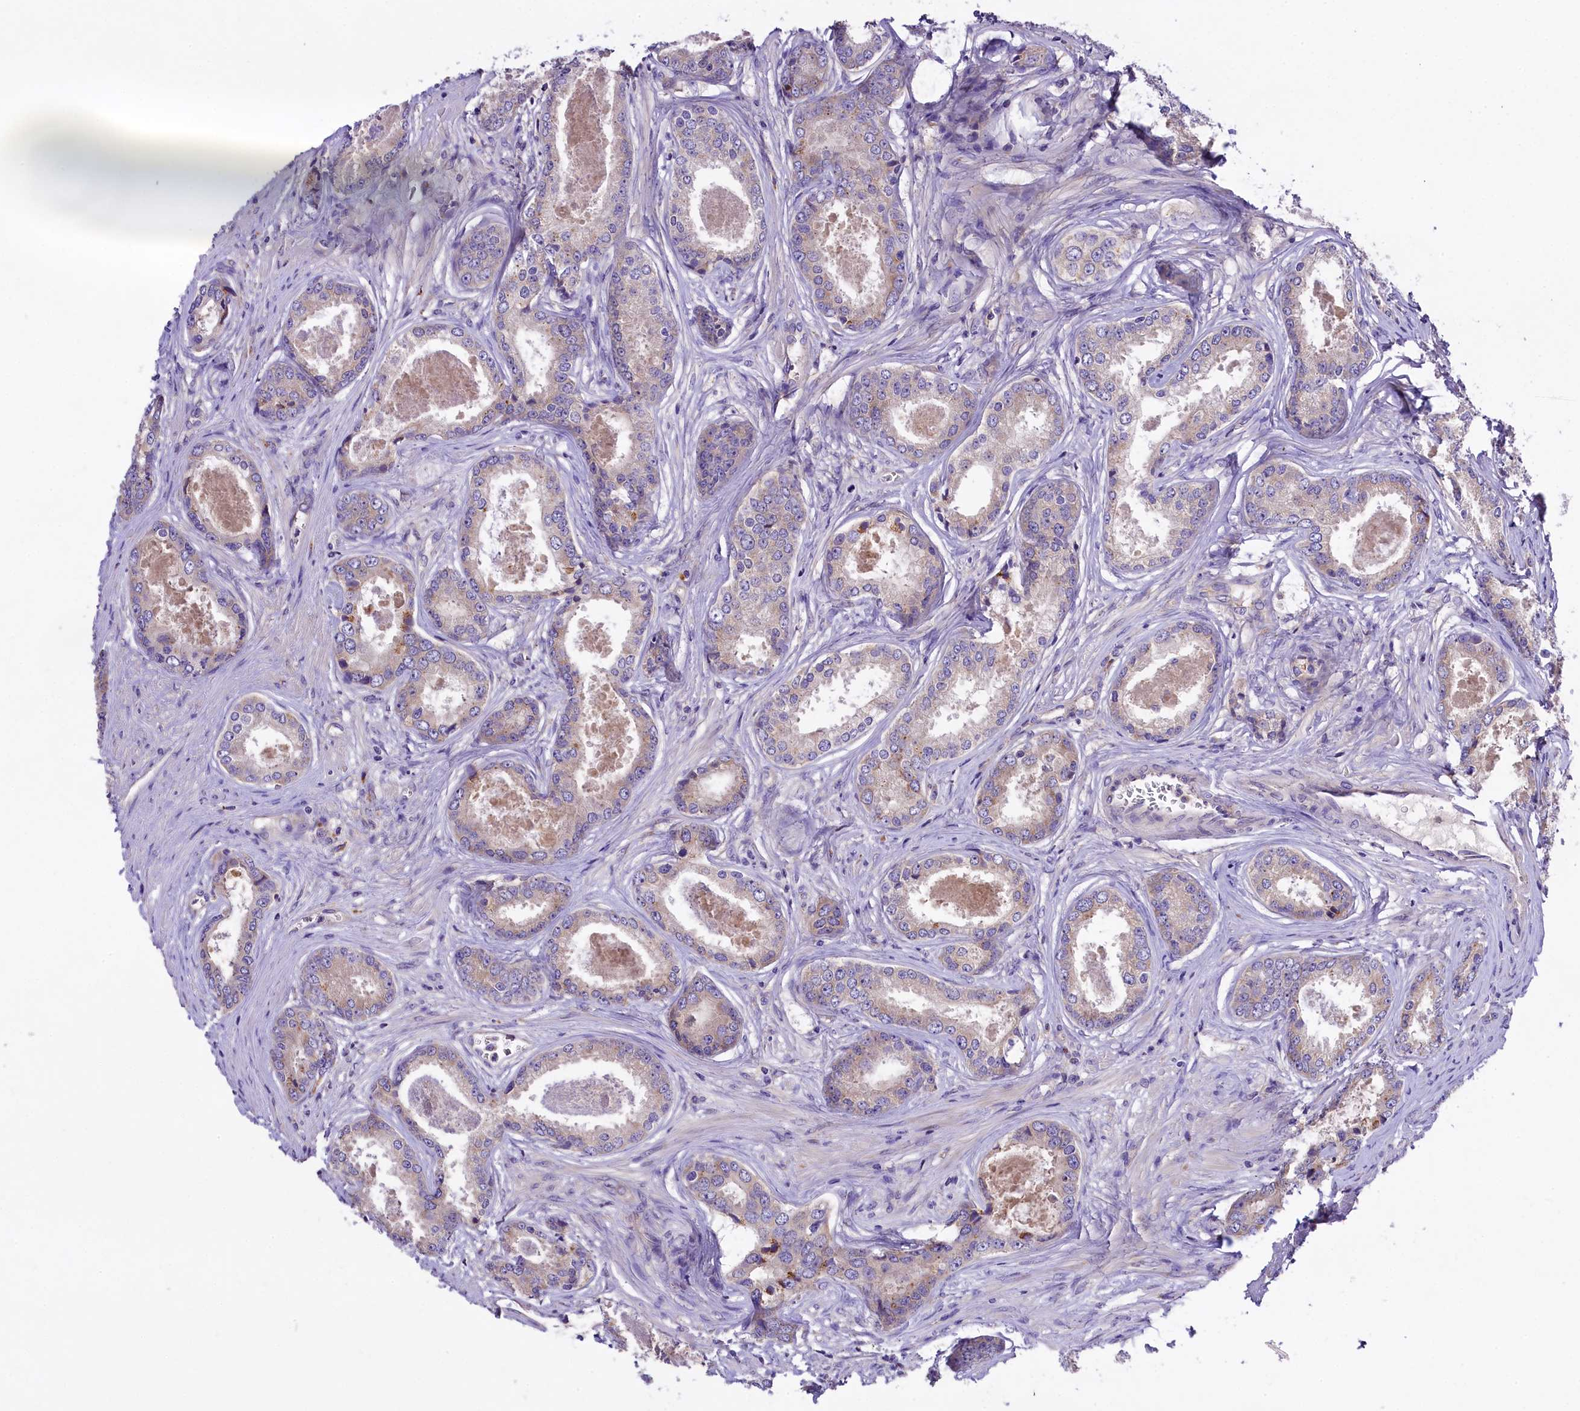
{"staining": {"intensity": "negative", "quantity": "none", "location": "none"}, "tissue": "prostate cancer", "cell_type": "Tumor cells", "image_type": "cancer", "snomed": [{"axis": "morphology", "description": "Adenocarcinoma, Low grade"}, {"axis": "topography", "description": "Prostate"}], "caption": "Immunohistochemical staining of adenocarcinoma (low-grade) (prostate) demonstrates no significant positivity in tumor cells.", "gene": "PEMT", "patient": {"sex": "male", "age": 68}}